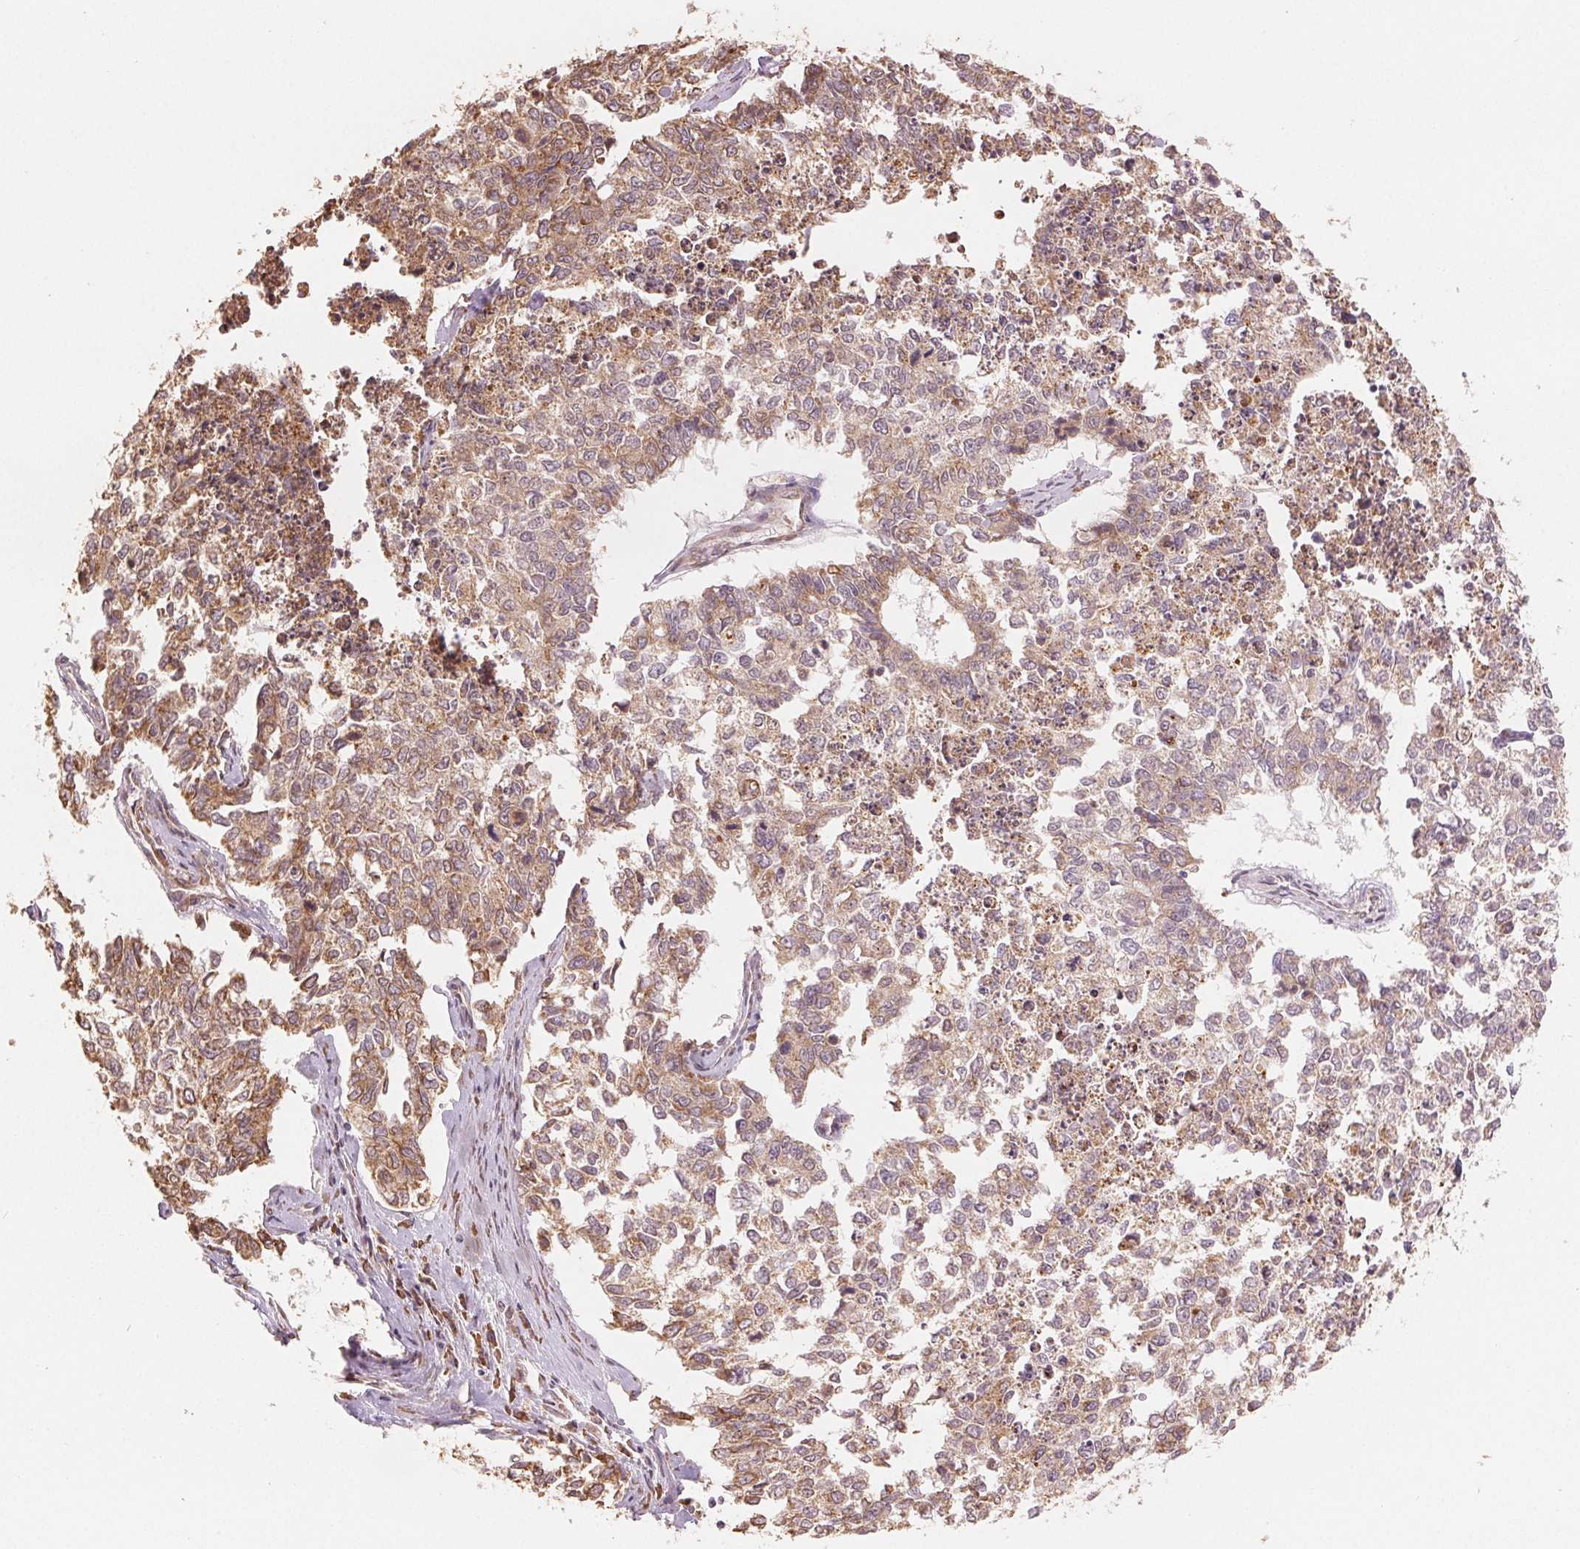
{"staining": {"intensity": "moderate", "quantity": ">75%", "location": "cytoplasmic/membranous"}, "tissue": "cervical cancer", "cell_type": "Tumor cells", "image_type": "cancer", "snomed": [{"axis": "morphology", "description": "Adenocarcinoma, NOS"}, {"axis": "topography", "description": "Cervix"}], "caption": "Protein expression analysis of human cervical cancer reveals moderate cytoplasmic/membranous expression in approximately >75% of tumor cells. The protein is stained brown, and the nuclei are stained in blue (DAB IHC with brightfield microscopy, high magnification).", "gene": "SLC20A1", "patient": {"sex": "female", "age": 63}}